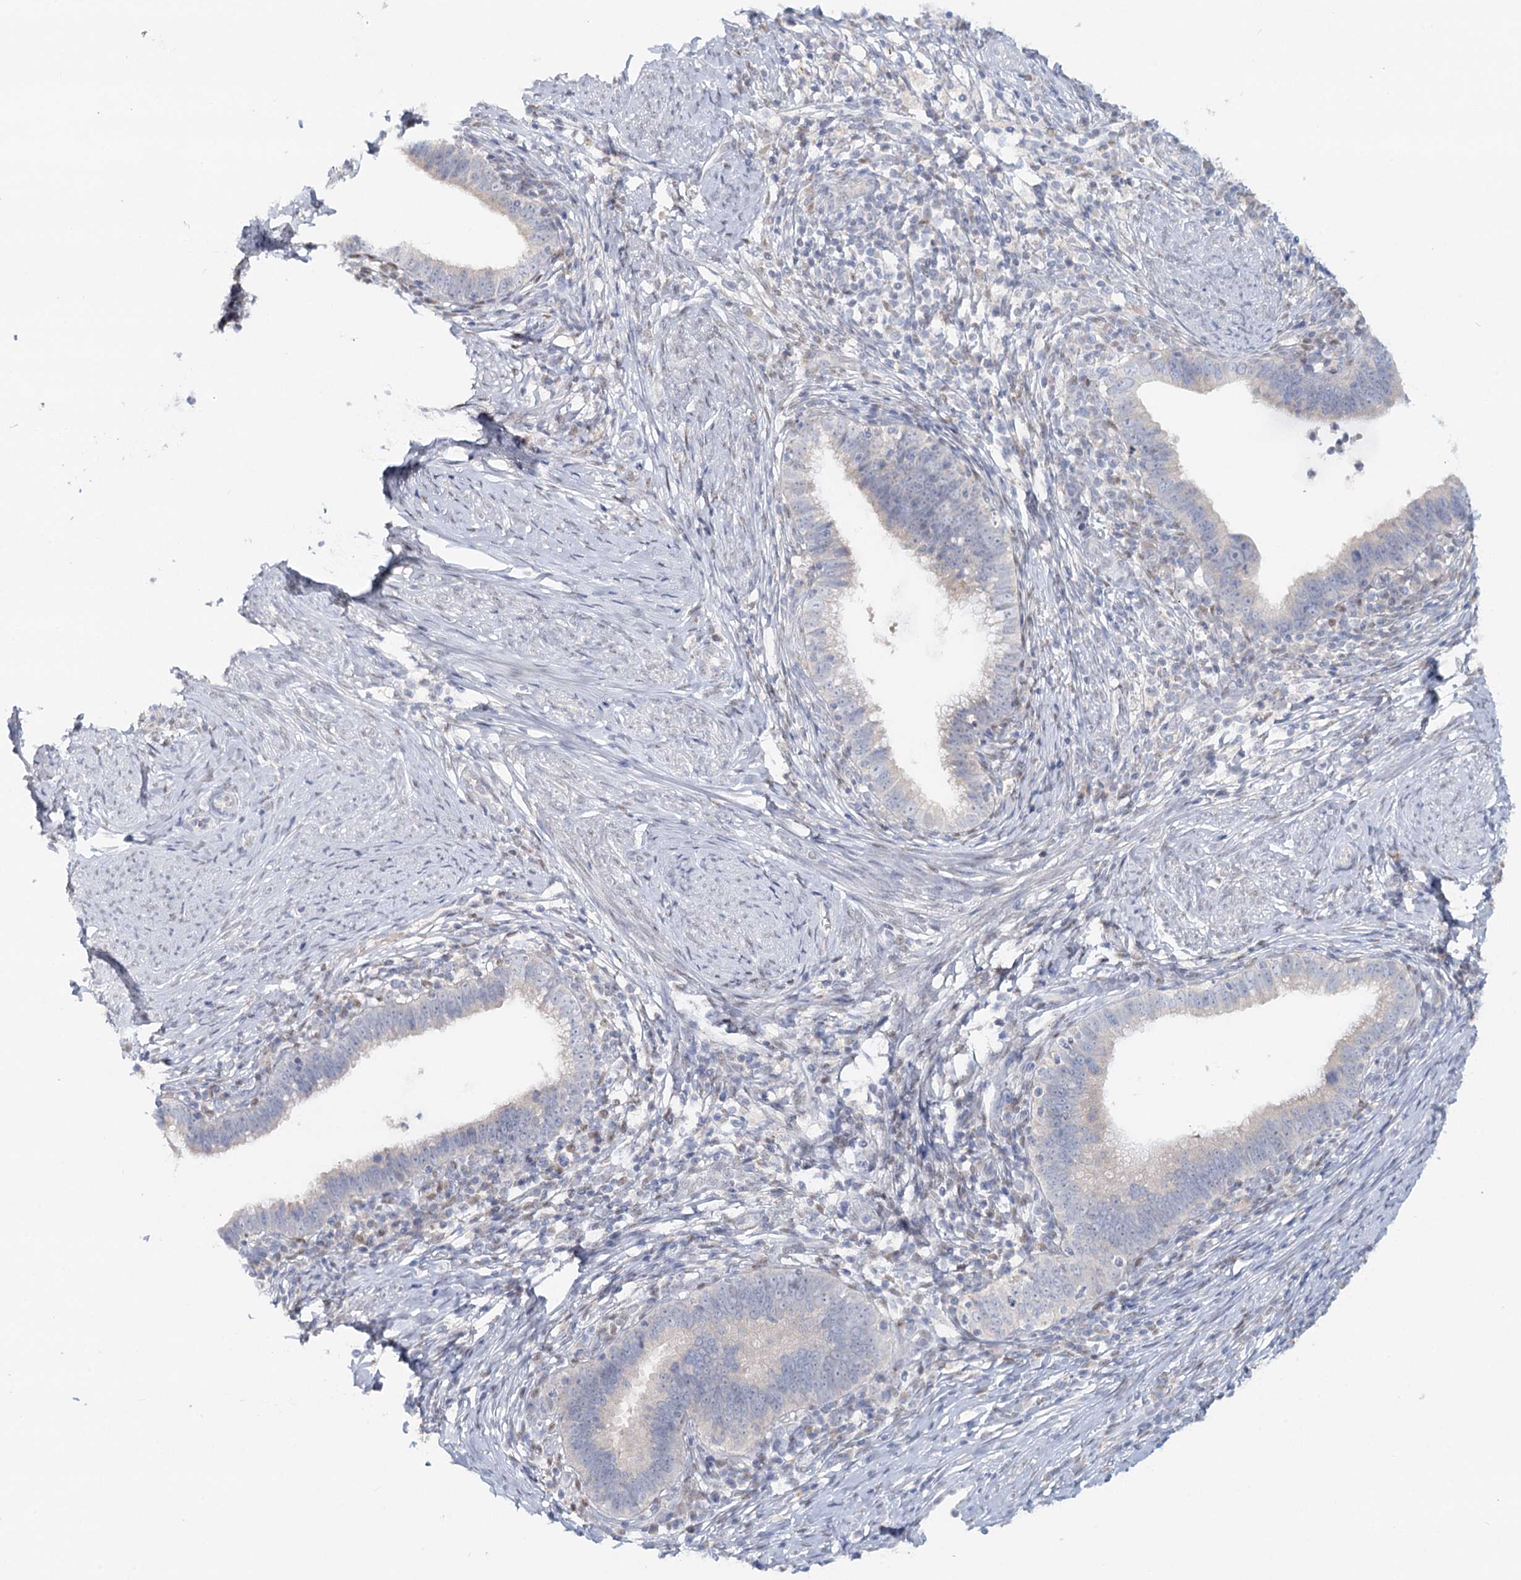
{"staining": {"intensity": "negative", "quantity": "none", "location": "none"}, "tissue": "cervical cancer", "cell_type": "Tumor cells", "image_type": "cancer", "snomed": [{"axis": "morphology", "description": "Adenocarcinoma, NOS"}, {"axis": "topography", "description": "Cervix"}], "caption": "Micrograph shows no significant protein staining in tumor cells of cervical adenocarcinoma.", "gene": "PSAPL1", "patient": {"sex": "female", "age": 36}}